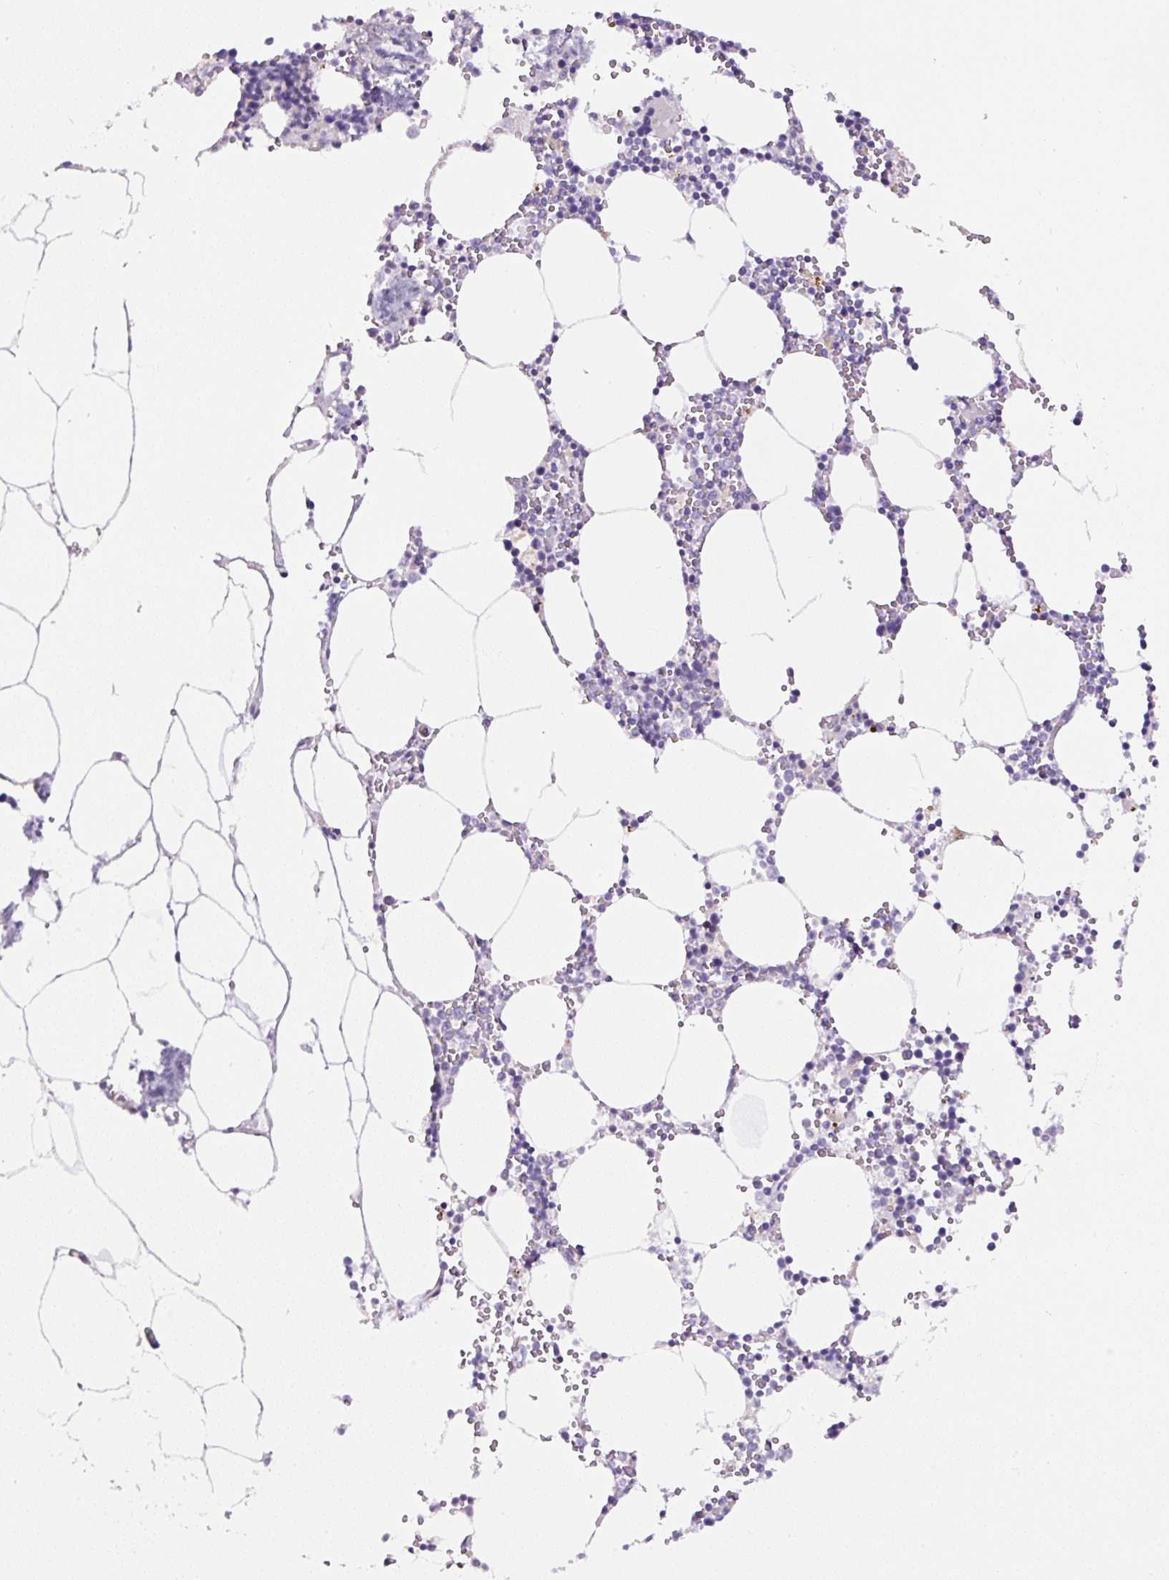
{"staining": {"intensity": "weak", "quantity": "<25%", "location": "cytoplasmic/membranous"}, "tissue": "bone marrow", "cell_type": "Hematopoietic cells", "image_type": "normal", "snomed": [{"axis": "morphology", "description": "Normal tissue, NOS"}, {"axis": "topography", "description": "Bone marrow"}], "caption": "Immunohistochemistry (IHC) histopathology image of unremarkable bone marrow: human bone marrow stained with DAB displays no significant protein expression in hematopoietic cells. The staining is performed using DAB (3,3'-diaminobenzidine) brown chromogen with nuclei counter-stained in using hematoxylin.", "gene": "HPS4", "patient": {"sex": "male", "age": 54}}